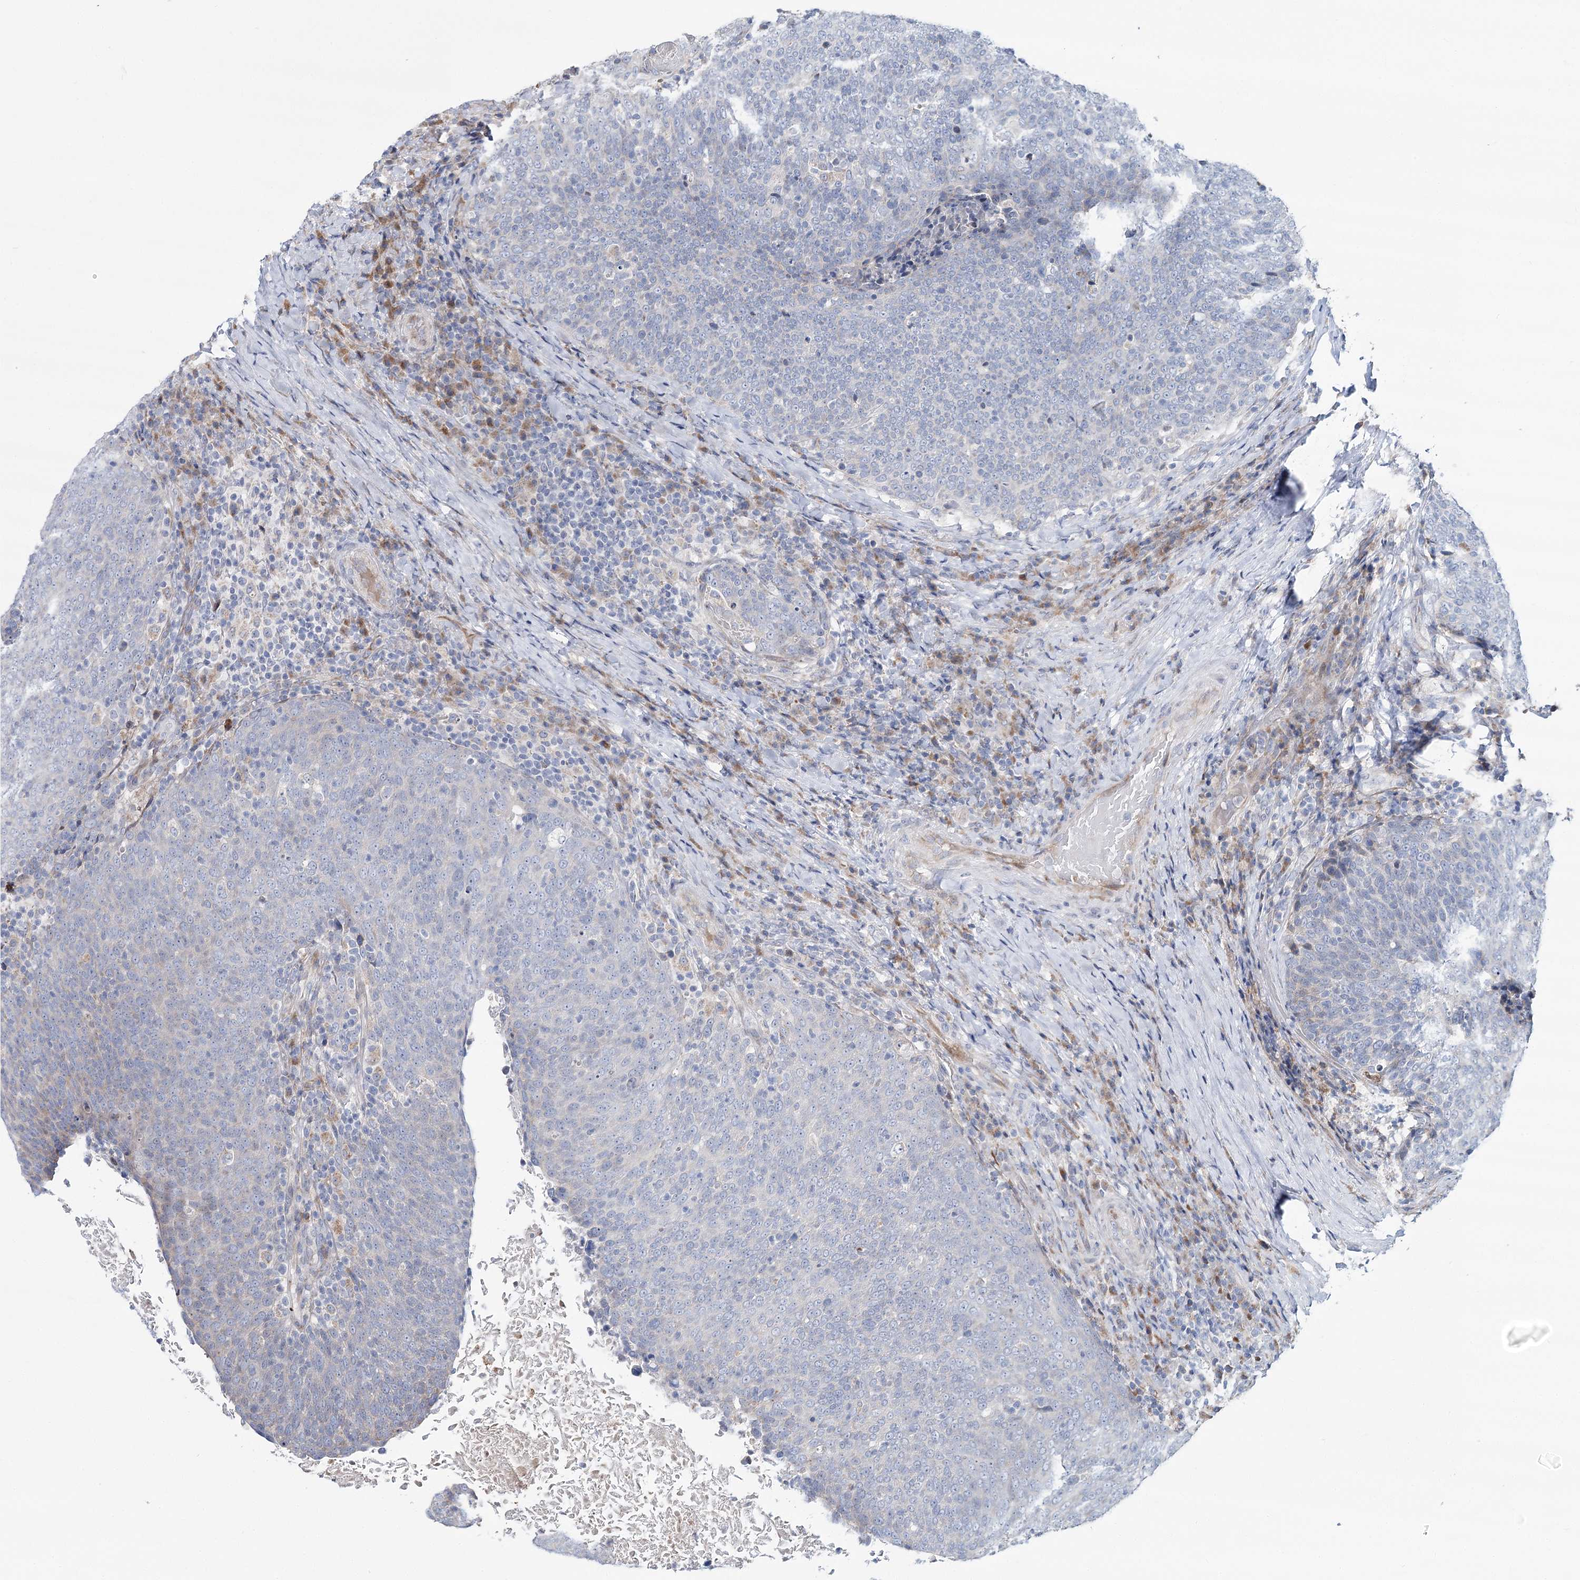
{"staining": {"intensity": "negative", "quantity": "none", "location": "none"}, "tissue": "head and neck cancer", "cell_type": "Tumor cells", "image_type": "cancer", "snomed": [{"axis": "morphology", "description": "Squamous cell carcinoma, NOS"}, {"axis": "morphology", "description": "Squamous cell carcinoma, metastatic, NOS"}, {"axis": "topography", "description": "Lymph node"}, {"axis": "topography", "description": "Head-Neck"}], "caption": "This is a photomicrograph of IHC staining of head and neck cancer (squamous cell carcinoma), which shows no expression in tumor cells.", "gene": "CPLANE1", "patient": {"sex": "male", "age": 62}}